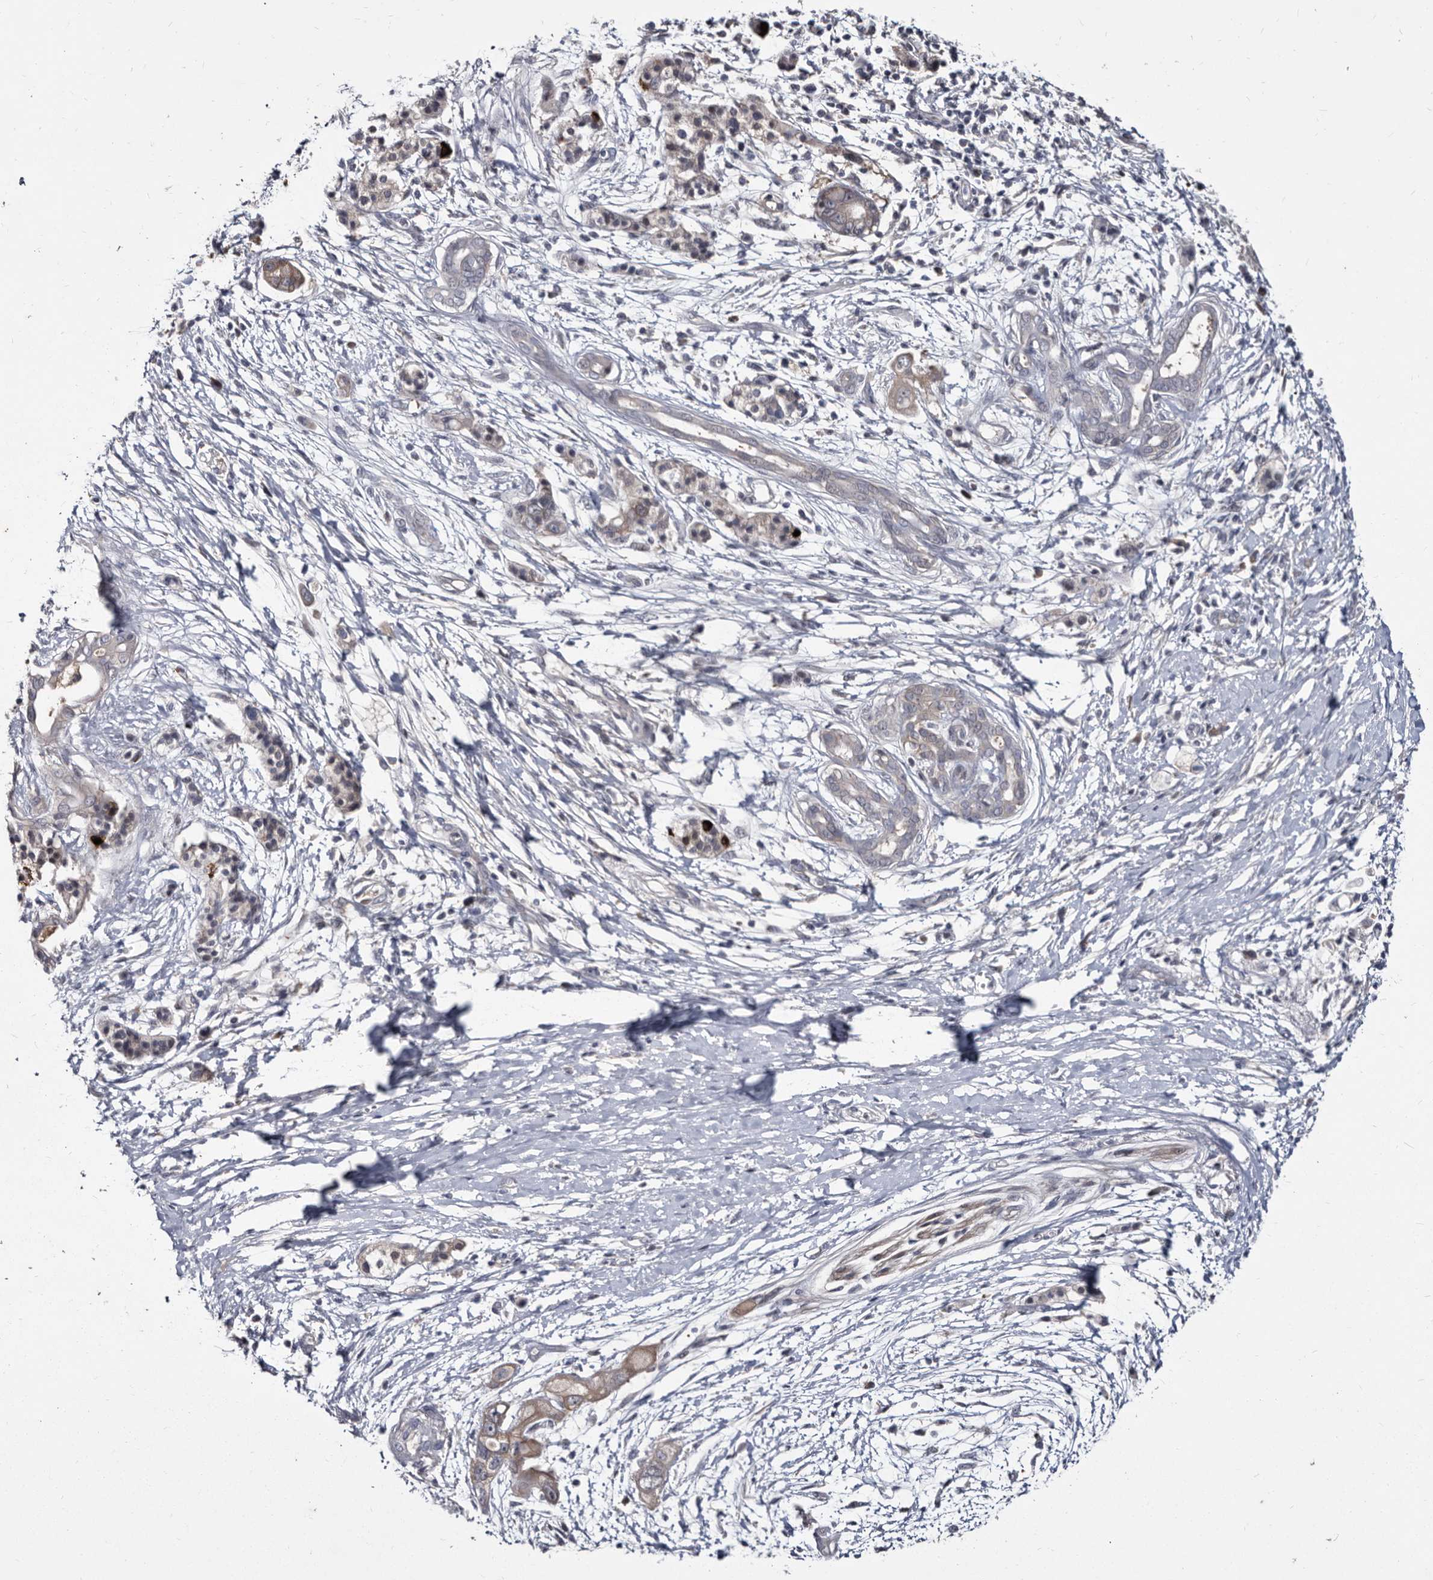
{"staining": {"intensity": "weak", "quantity": "25%-75%", "location": "cytoplasmic/membranous"}, "tissue": "pancreatic cancer", "cell_type": "Tumor cells", "image_type": "cancer", "snomed": [{"axis": "morphology", "description": "Adenocarcinoma, NOS"}, {"axis": "topography", "description": "Pancreas"}], "caption": "Protein expression analysis of pancreatic cancer reveals weak cytoplasmic/membranous staining in about 25%-75% of tumor cells.", "gene": "ABCF2", "patient": {"sex": "male", "age": 59}}